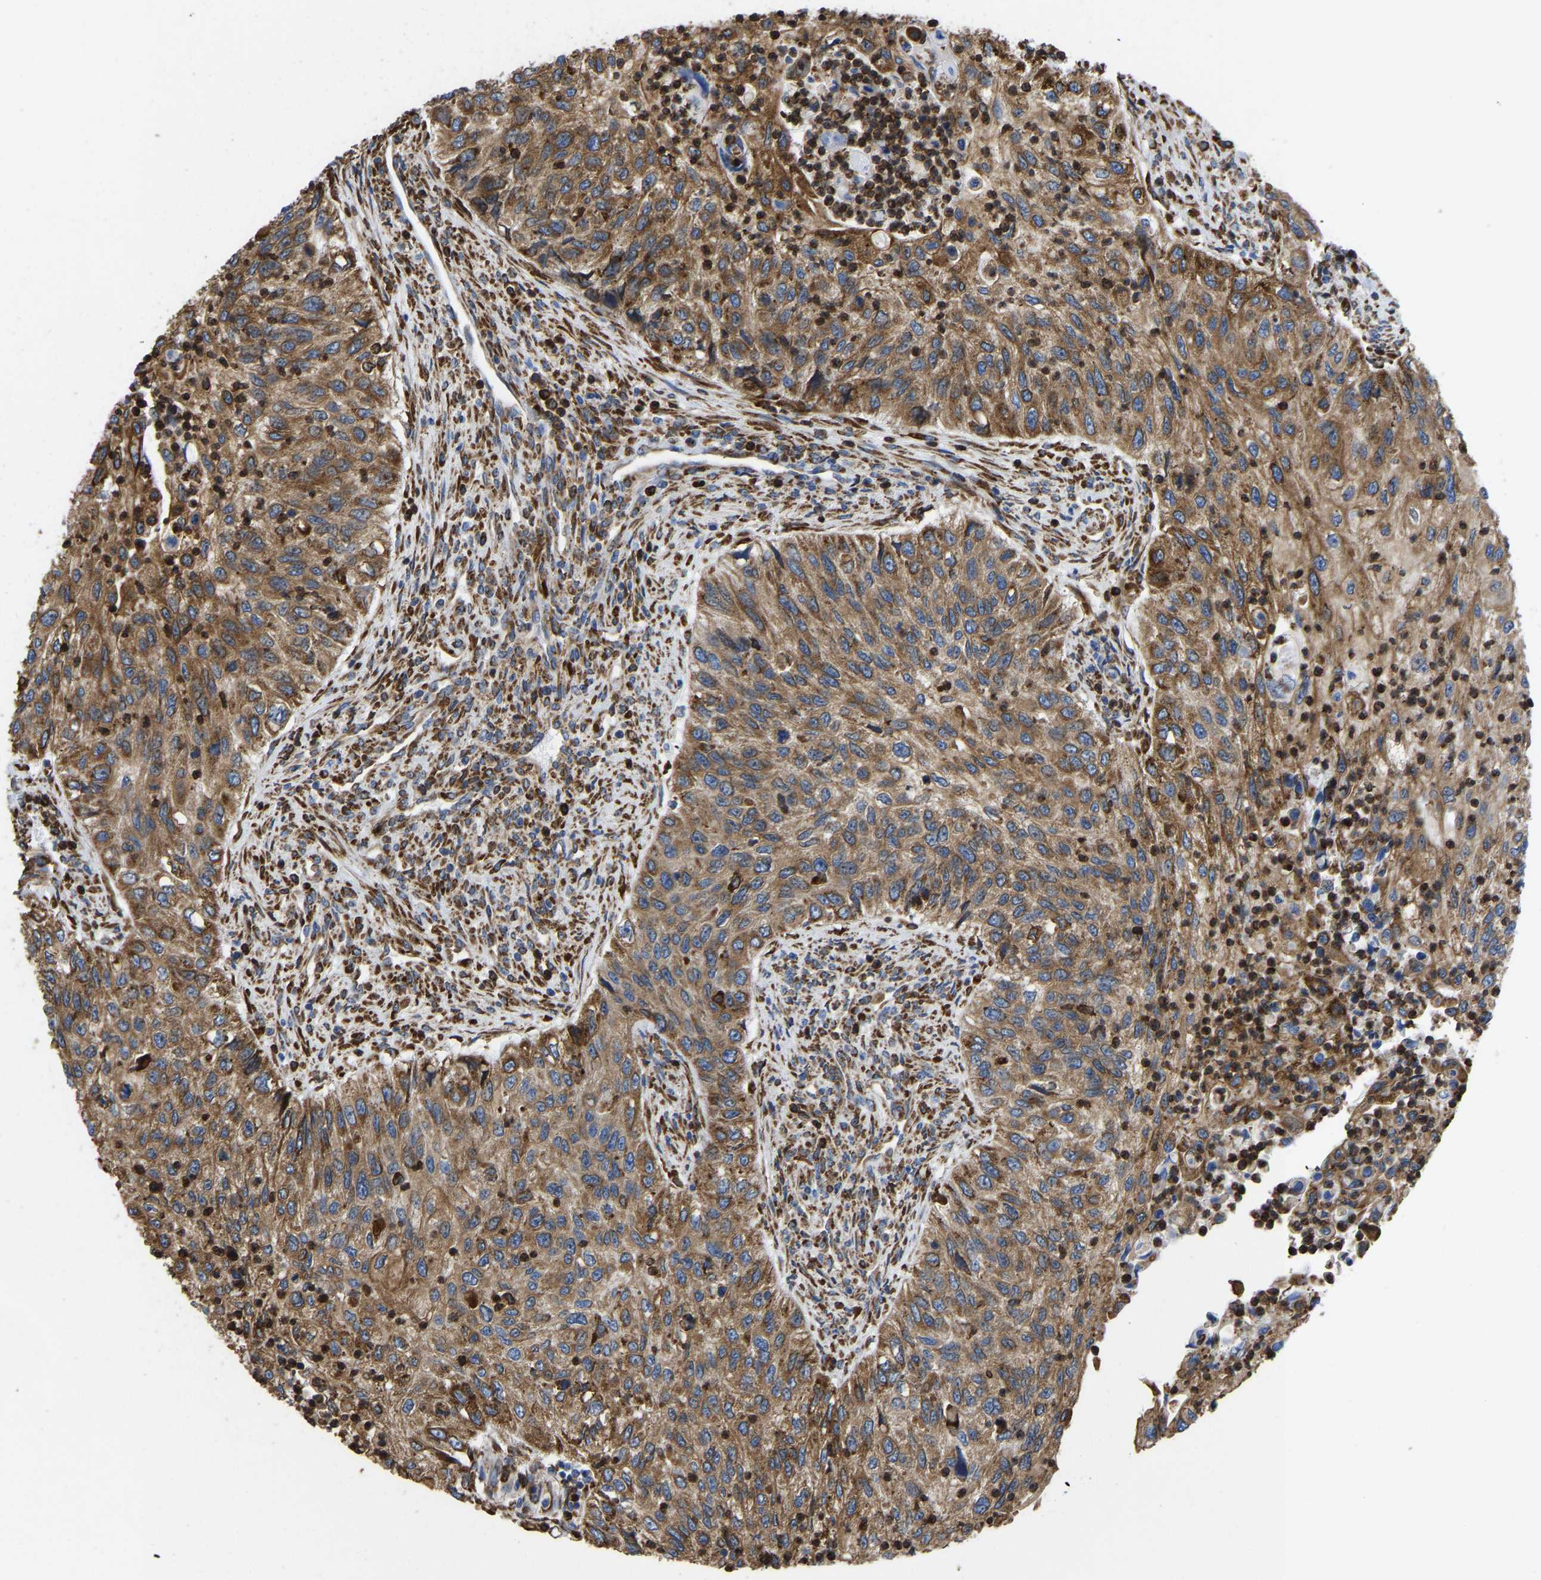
{"staining": {"intensity": "moderate", "quantity": ">75%", "location": "cytoplasmic/membranous"}, "tissue": "urothelial cancer", "cell_type": "Tumor cells", "image_type": "cancer", "snomed": [{"axis": "morphology", "description": "Urothelial carcinoma, High grade"}, {"axis": "topography", "description": "Urinary bladder"}], "caption": "Immunohistochemical staining of urothelial cancer displays medium levels of moderate cytoplasmic/membranous positivity in about >75% of tumor cells. The protein of interest is stained brown, and the nuclei are stained in blue (DAB (3,3'-diaminobenzidine) IHC with brightfield microscopy, high magnification).", "gene": "P4HB", "patient": {"sex": "female", "age": 60}}